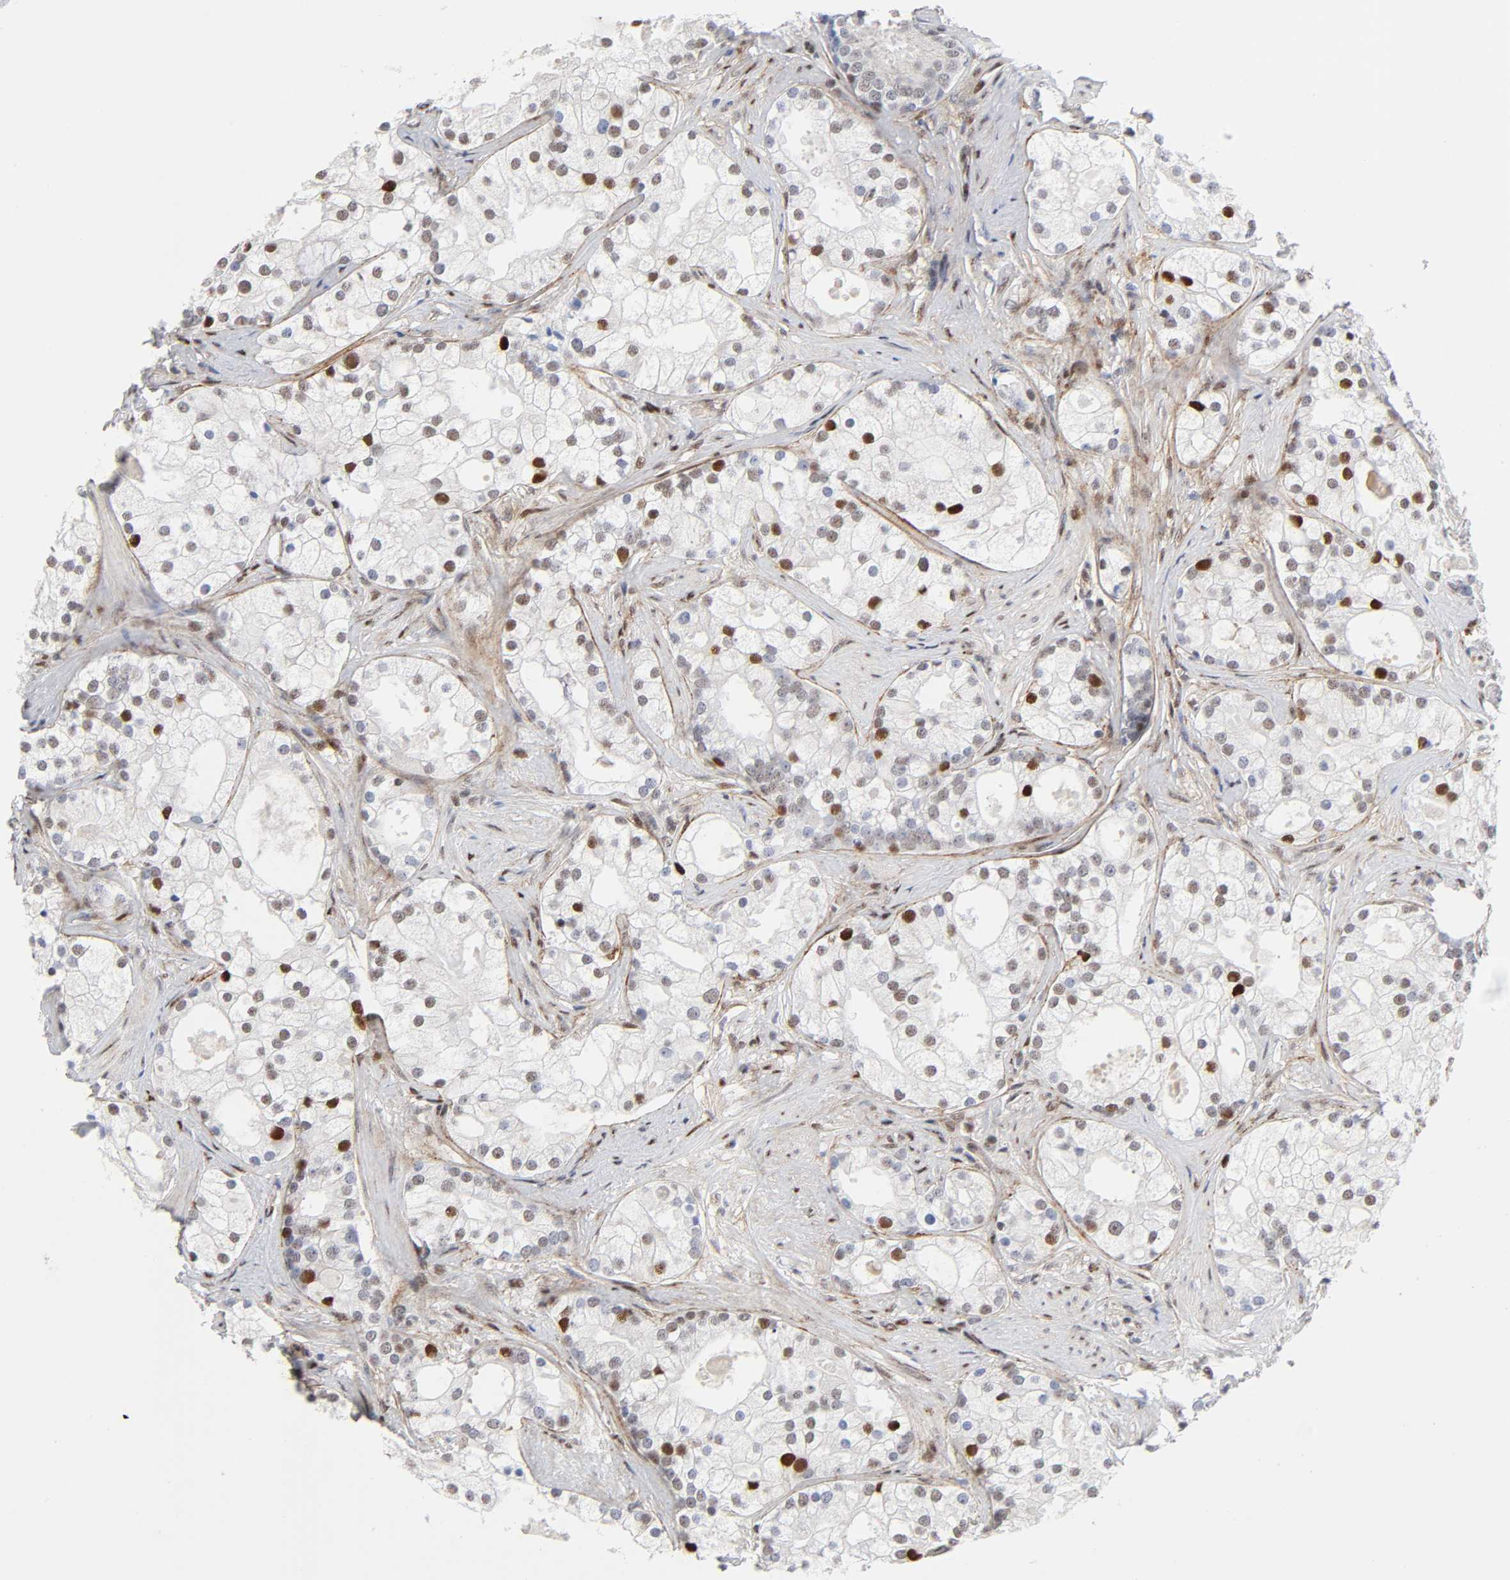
{"staining": {"intensity": "strong", "quantity": "<25%", "location": "nuclear"}, "tissue": "prostate cancer", "cell_type": "Tumor cells", "image_type": "cancer", "snomed": [{"axis": "morphology", "description": "Adenocarcinoma, Low grade"}, {"axis": "topography", "description": "Prostate"}], "caption": "Immunohistochemistry image of neoplastic tissue: human prostate cancer (low-grade adenocarcinoma) stained using immunohistochemistry (IHC) displays medium levels of strong protein expression localized specifically in the nuclear of tumor cells, appearing as a nuclear brown color.", "gene": "STK38", "patient": {"sex": "male", "age": 58}}